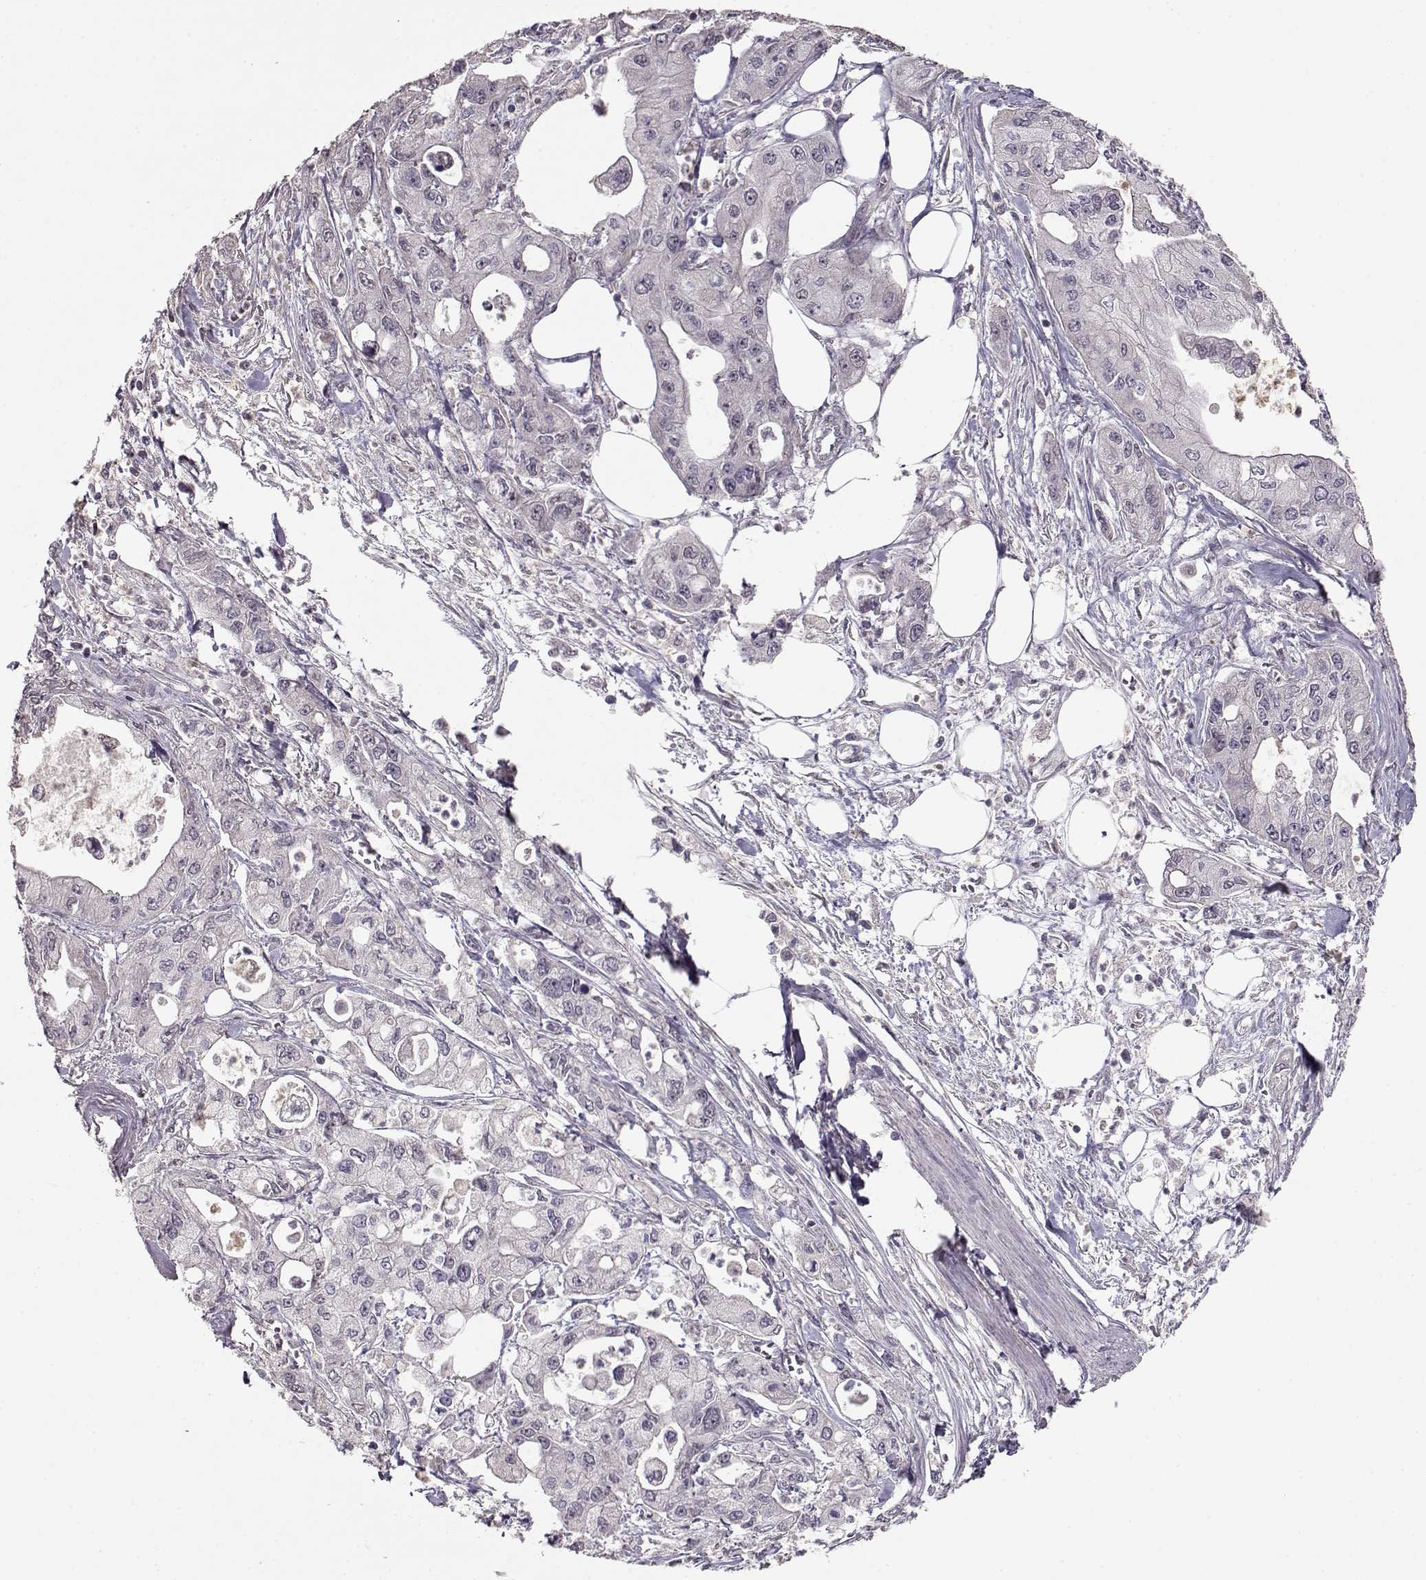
{"staining": {"intensity": "negative", "quantity": "none", "location": "none"}, "tissue": "pancreatic cancer", "cell_type": "Tumor cells", "image_type": "cancer", "snomed": [{"axis": "morphology", "description": "Adenocarcinoma, NOS"}, {"axis": "topography", "description": "Pancreas"}], "caption": "An immunohistochemistry micrograph of pancreatic cancer is shown. There is no staining in tumor cells of pancreatic cancer.", "gene": "PMCH", "patient": {"sex": "male", "age": 70}}